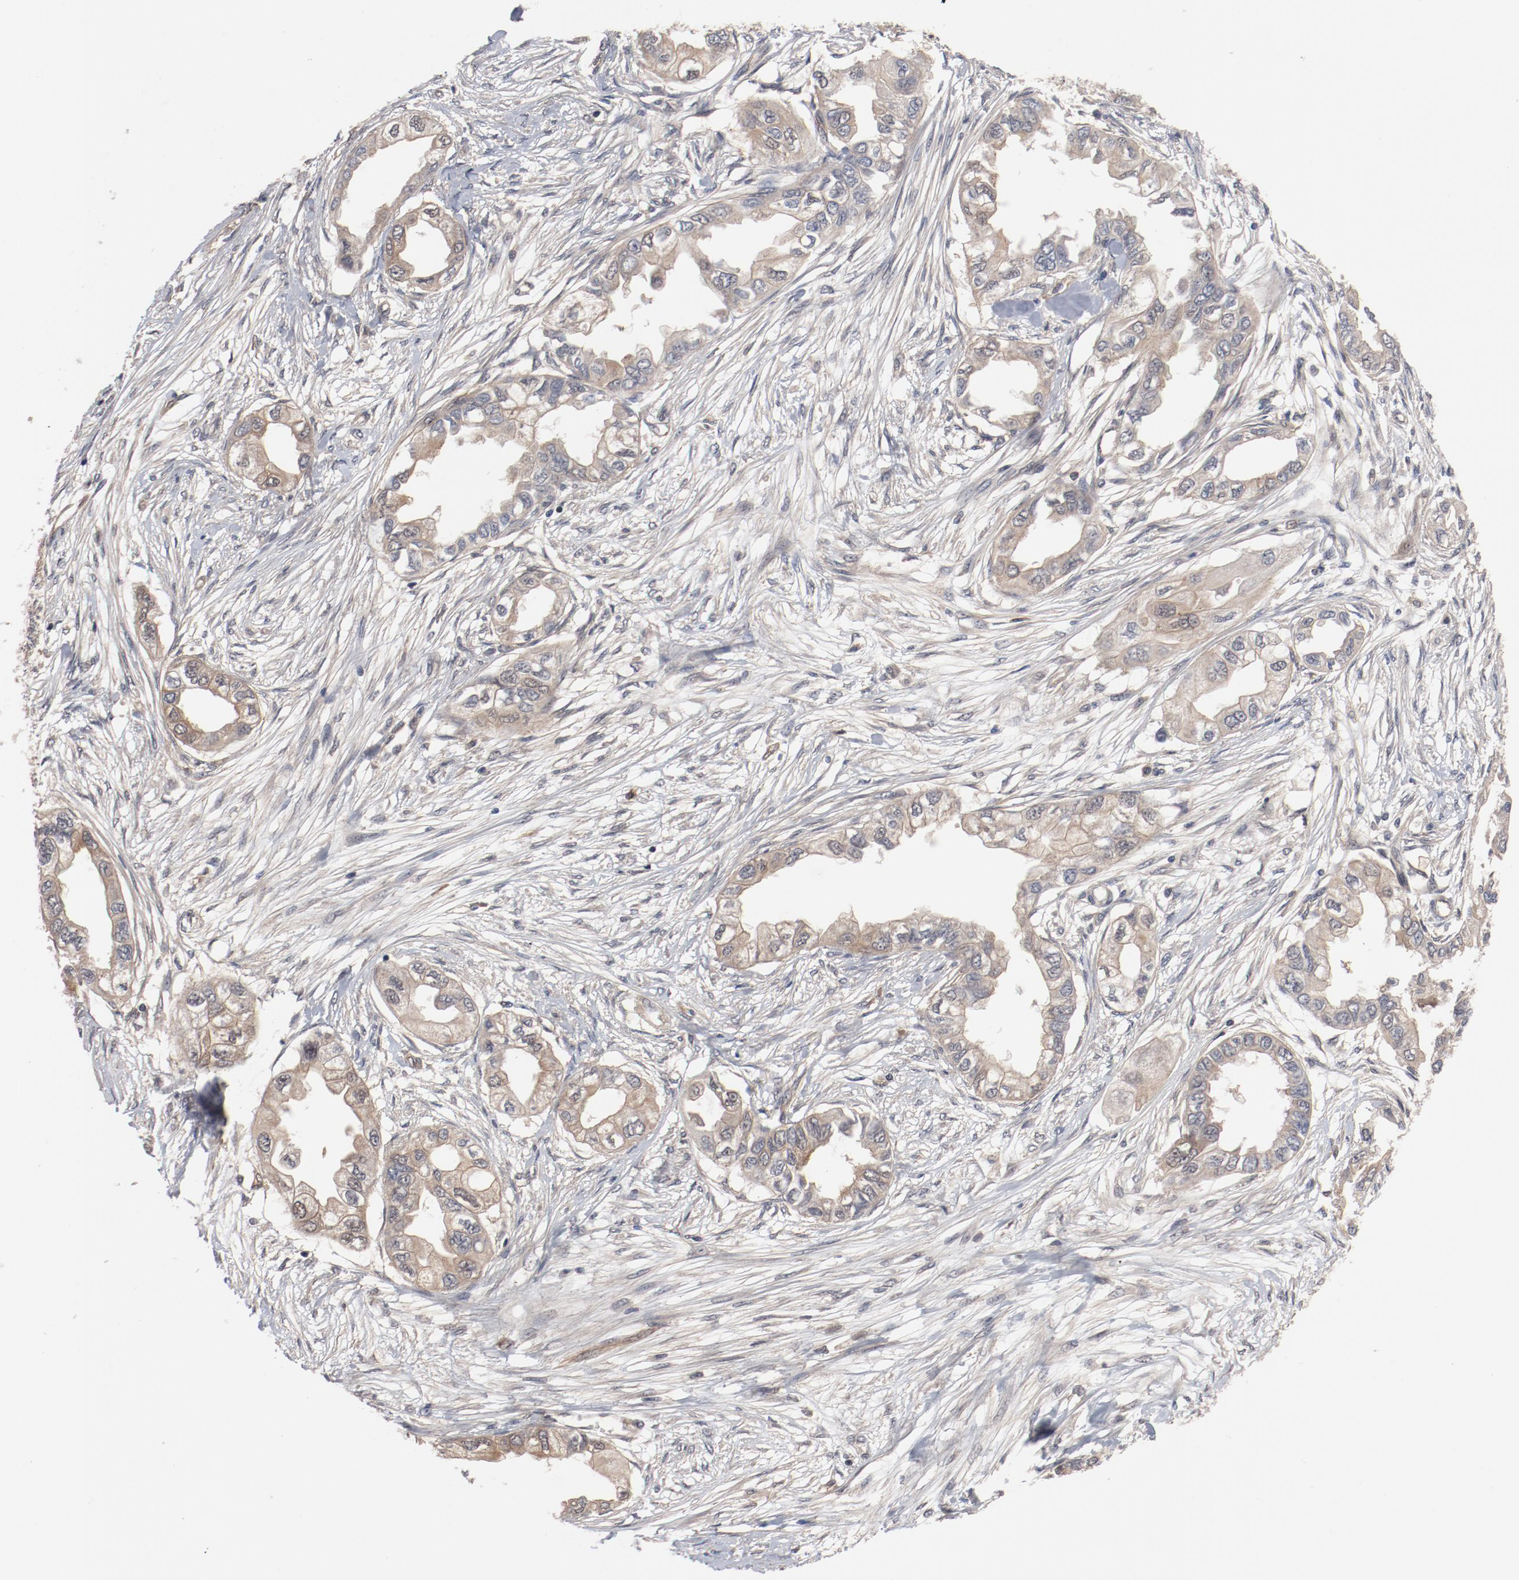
{"staining": {"intensity": "weak", "quantity": "25%-75%", "location": "cytoplasmic/membranous"}, "tissue": "endometrial cancer", "cell_type": "Tumor cells", "image_type": "cancer", "snomed": [{"axis": "morphology", "description": "Adenocarcinoma, NOS"}, {"axis": "topography", "description": "Endometrium"}], "caption": "Immunohistochemistry micrograph of neoplastic tissue: endometrial adenocarcinoma stained using immunohistochemistry (IHC) displays low levels of weak protein expression localized specifically in the cytoplasmic/membranous of tumor cells, appearing as a cytoplasmic/membranous brown color.", "gene": "PITPNM2", "patient": {"sex": "female", "age": 67}}